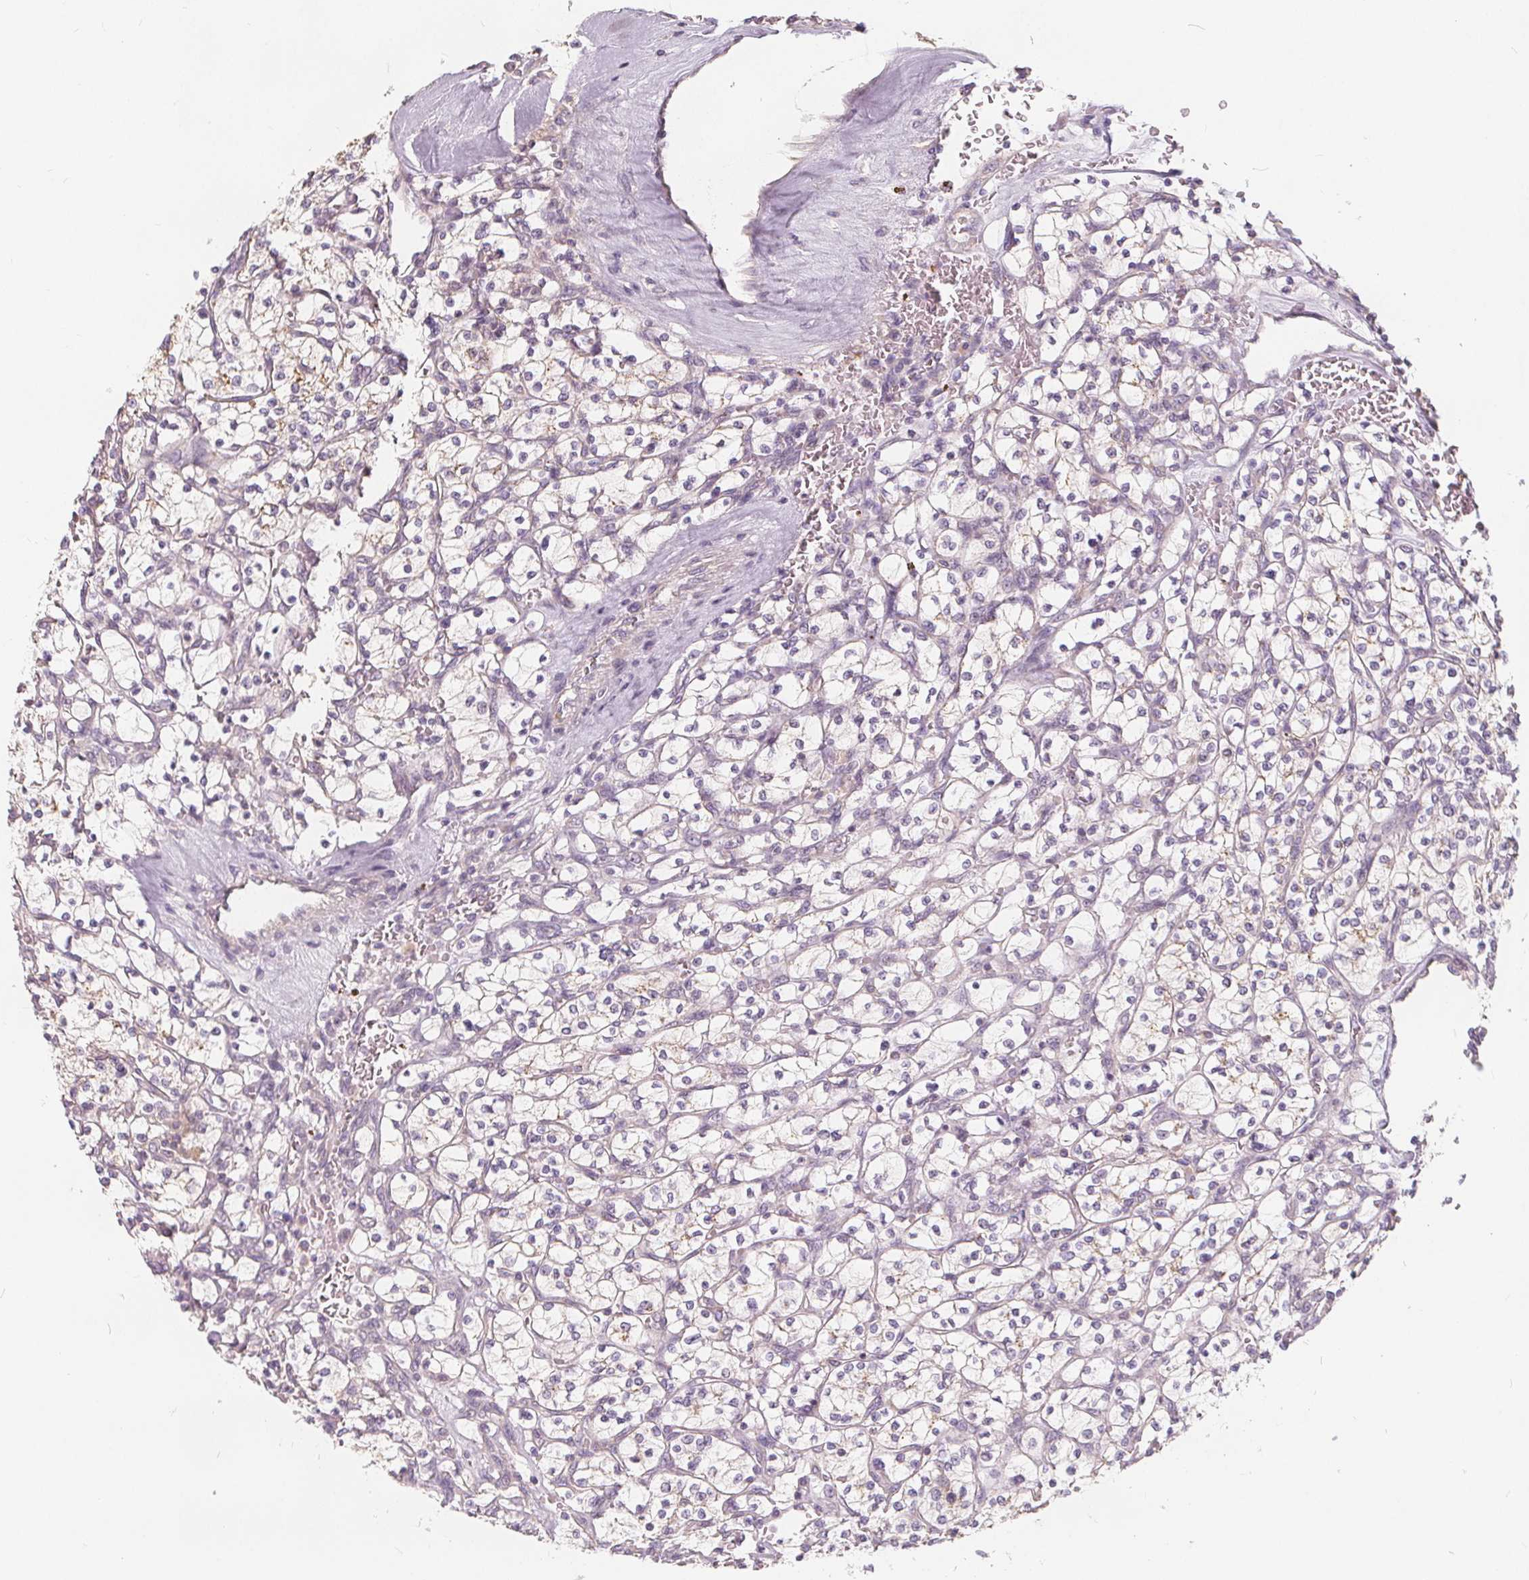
{"staining": {"intensity": "negative", "quantity": "none", "location": "none"}, "tissue": "renal cancer", "cell_type": "Tumor cells", "image_type": "cancer", "snomed": [{"axis": "morphology", "description": "Adenocarcinoma, NOS"}, {"axis": "topography", "description": "Kidney"}], "caption": "Immunohistochemical staining of human renal adenocarcinoma displays no significant staining in tumor cells.", "gene": "DRC3", "patient": {"sex": "female", "age": 64}}